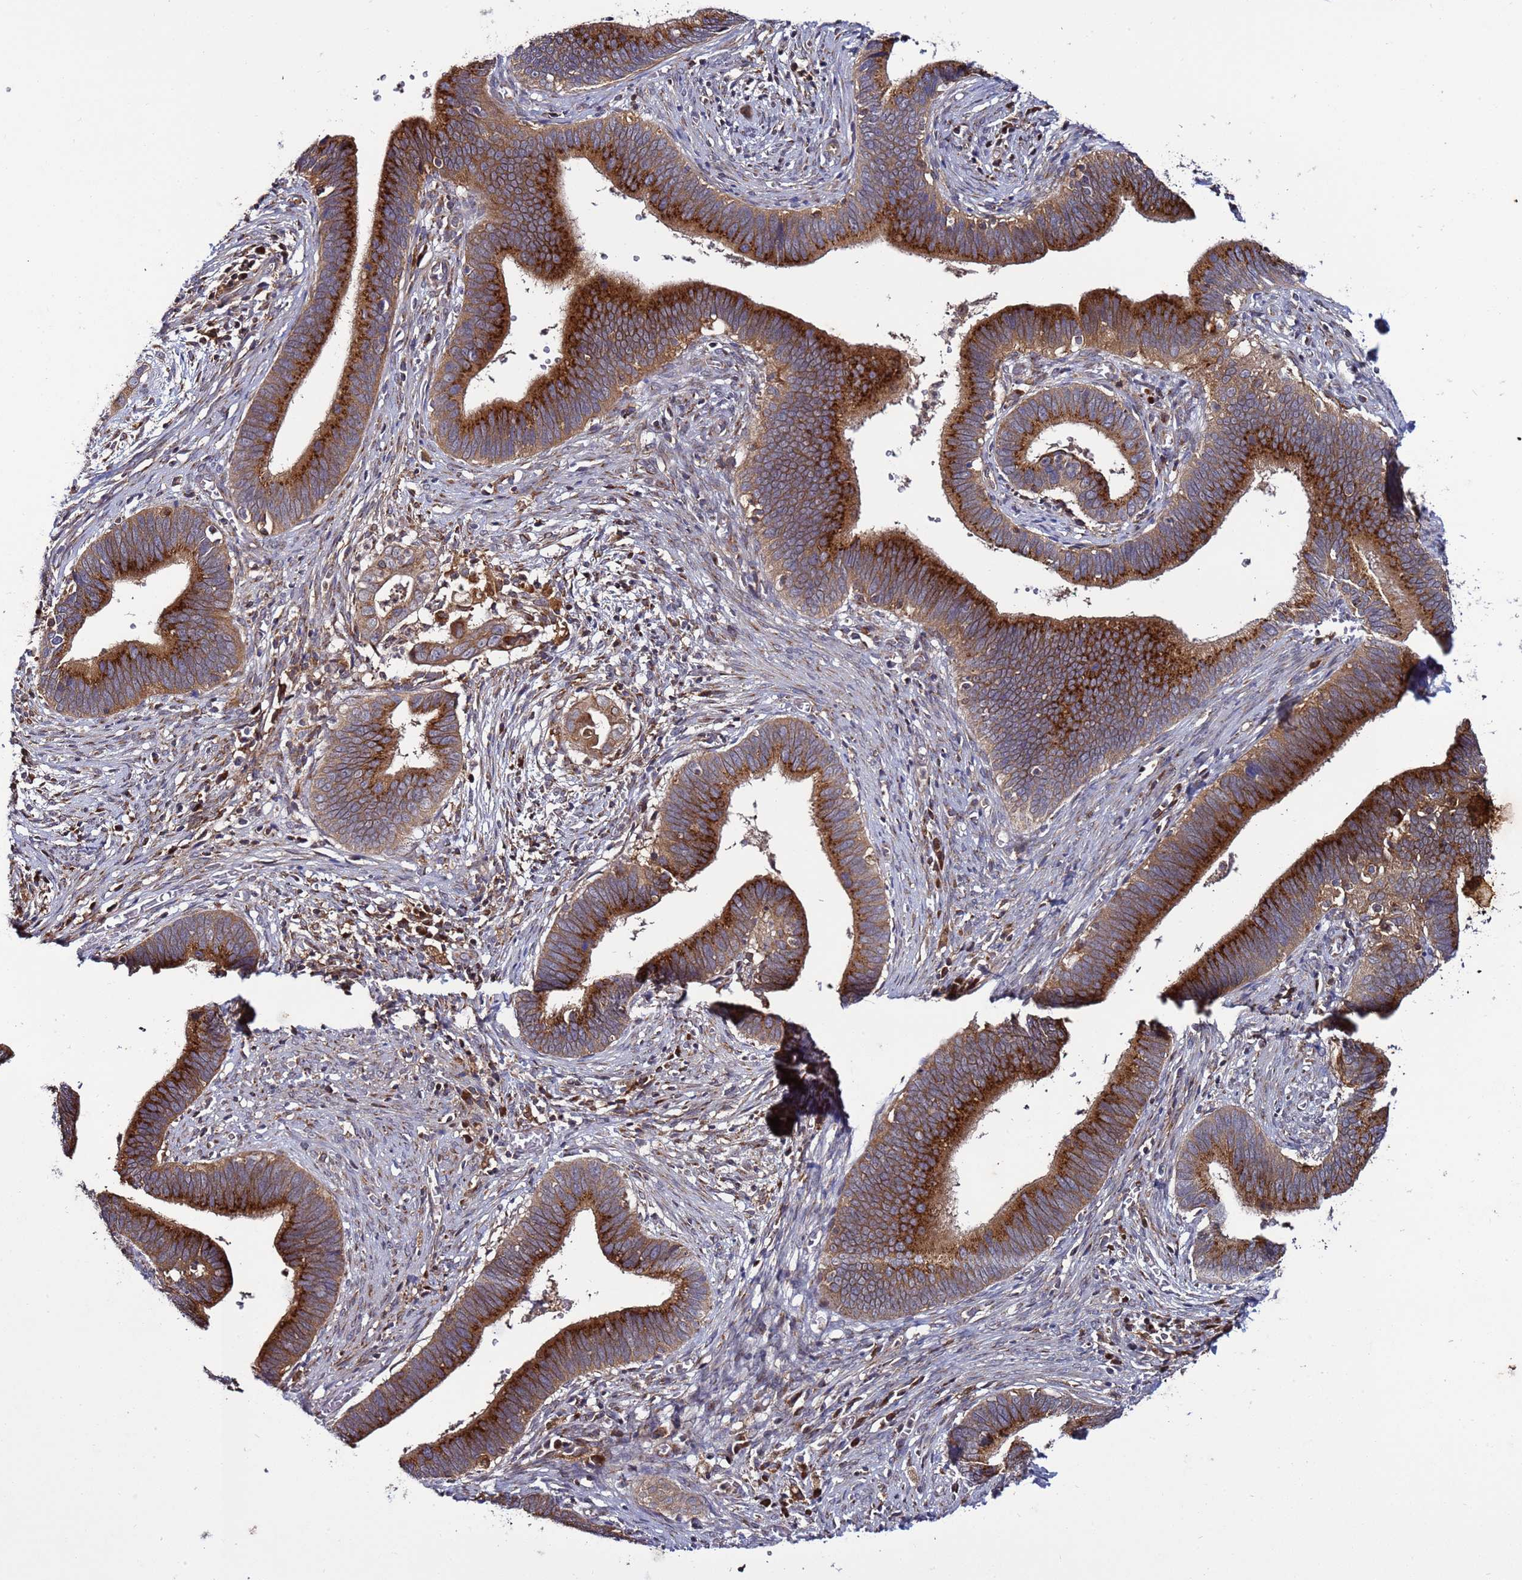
{"staining": {"intensity": "strong", "quantity": ">75%", "location": "cytoplasmic/membranous"}, "tissue": "cervical cancer", "cell_type": "Tumor cells", "image_type": "cancer", "snomed": [{"axis": "morphology", "description": "Adenocarcinoma, NOS"}, {"axis": "topography", "description": "Cervix"}], "caption": "Tumor cells show high levels of strong cytoplasmic/membranous positivity in approximately >75% of cells in cervical cancer (adenocarcinoma). (DAB (3,3'-diaminobenzidine) = brown stain, brightfield microscopy at high magnification).", "gene": "TMEM176B", "patient": {"sex": "female", "age": 42}}